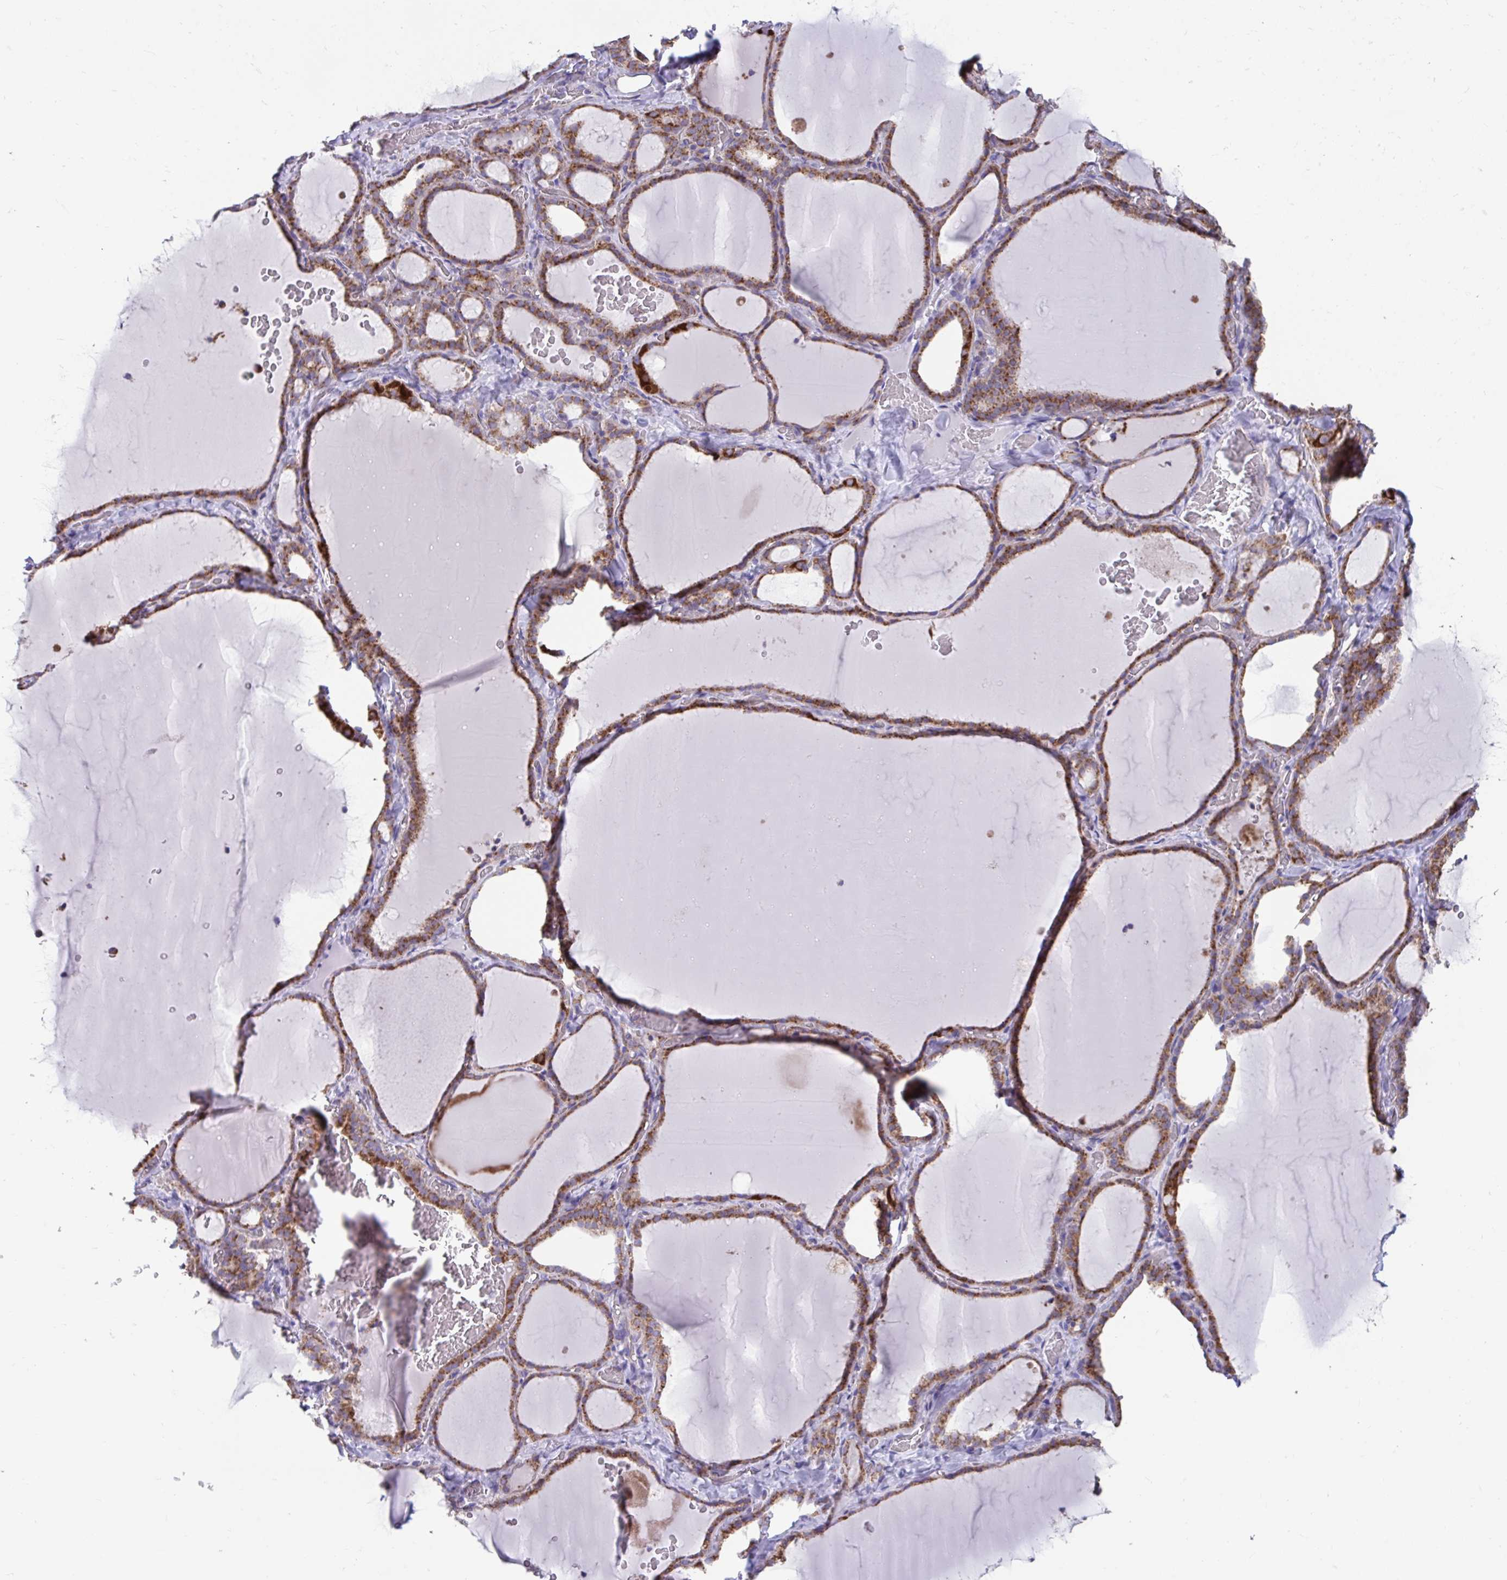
{"staining": {"intensity": "moderate", "quantity": ">75%", "location": "cytoplasmic/membranous"}, "tissue": "thyroid gland", "cell_type": "Glandular cells", "image_type": "normal", "snomed": [{"axis": "morphology", "description": "Normal tissue, NOS"}, {"axis": "topography", "description": "Thyroid gland"}], "caption": "This photomicrograph shows immunohistochemistry (IHC) staining of unremarkable thyroid gland, with medium moderate cytoplasmic/membranous positivity in approximately >75% of glandular cells.", "gene": "LINGO4", "patient": {"sex": "female", "age": 22}}